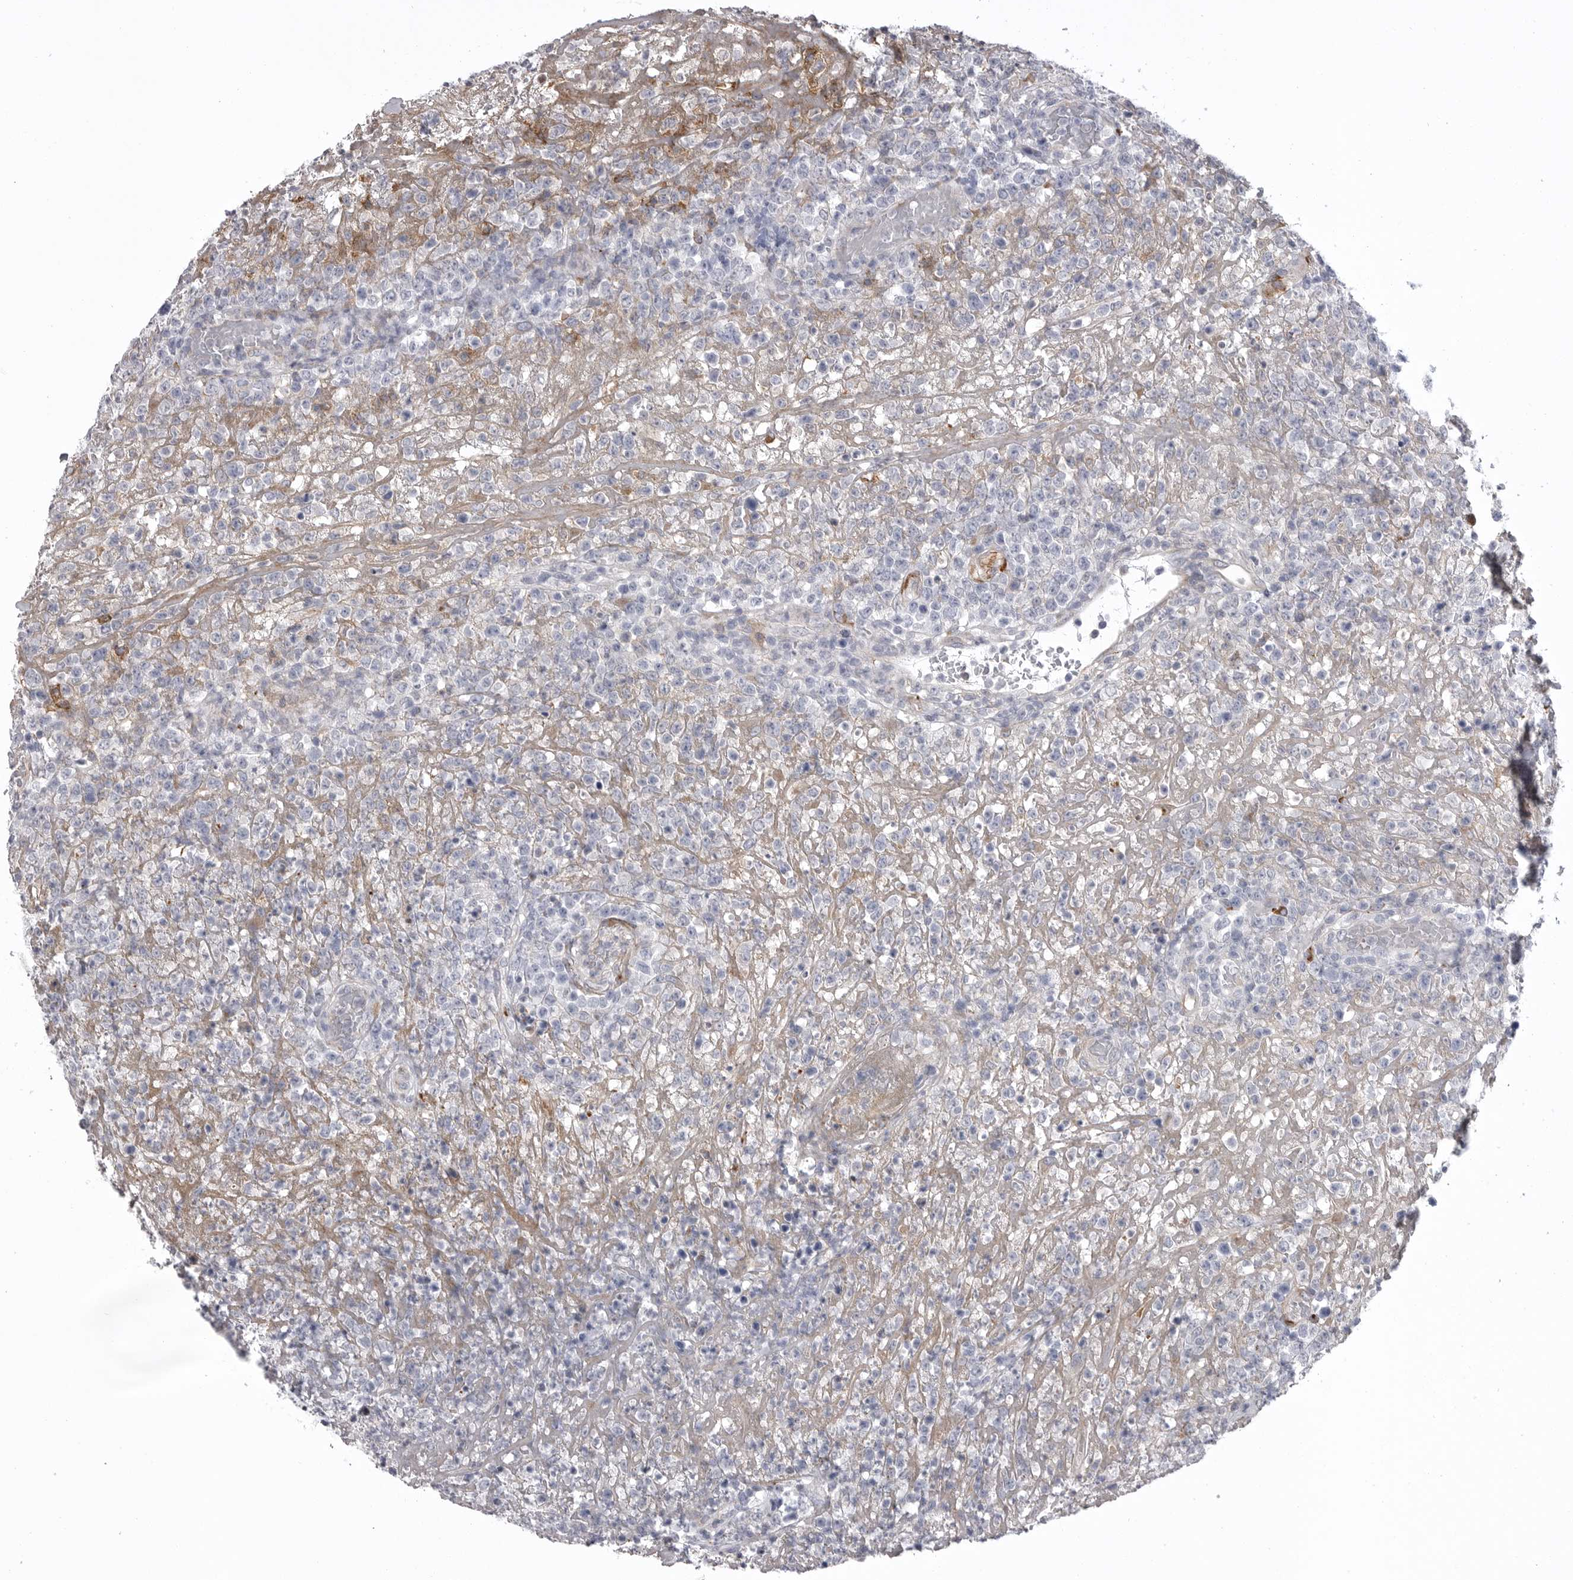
{"staining": {"intensity": "negative", "quantity": "none", "location": "none"}, "tissue": "lymphoma", "cell_type": "Tumor cells", "image_type": "cancer", "snomed": [{"axis": "morphology", "description": "Malignant lymphoma, non-Hodgkin's type, High grade"}, {"axis": "topography", "description": "Colon"}], "caption": "This photomicrograph is of high-grade malignant lymphoma, non-Hodgkin's type stained with immunohistochemistry to label a protein in brown with the nuclei are counter-stained blue. There is no staining in tumor cells. Brightfield microscopy of immunohistochemistry (IHC) stained with DAB (3,3'-diaminobenzidine) (brown) and hematoxylin (blue), captured at high magnification.", "gene": "SERPING1", "patient": {"sex": "female", "age": 53}}